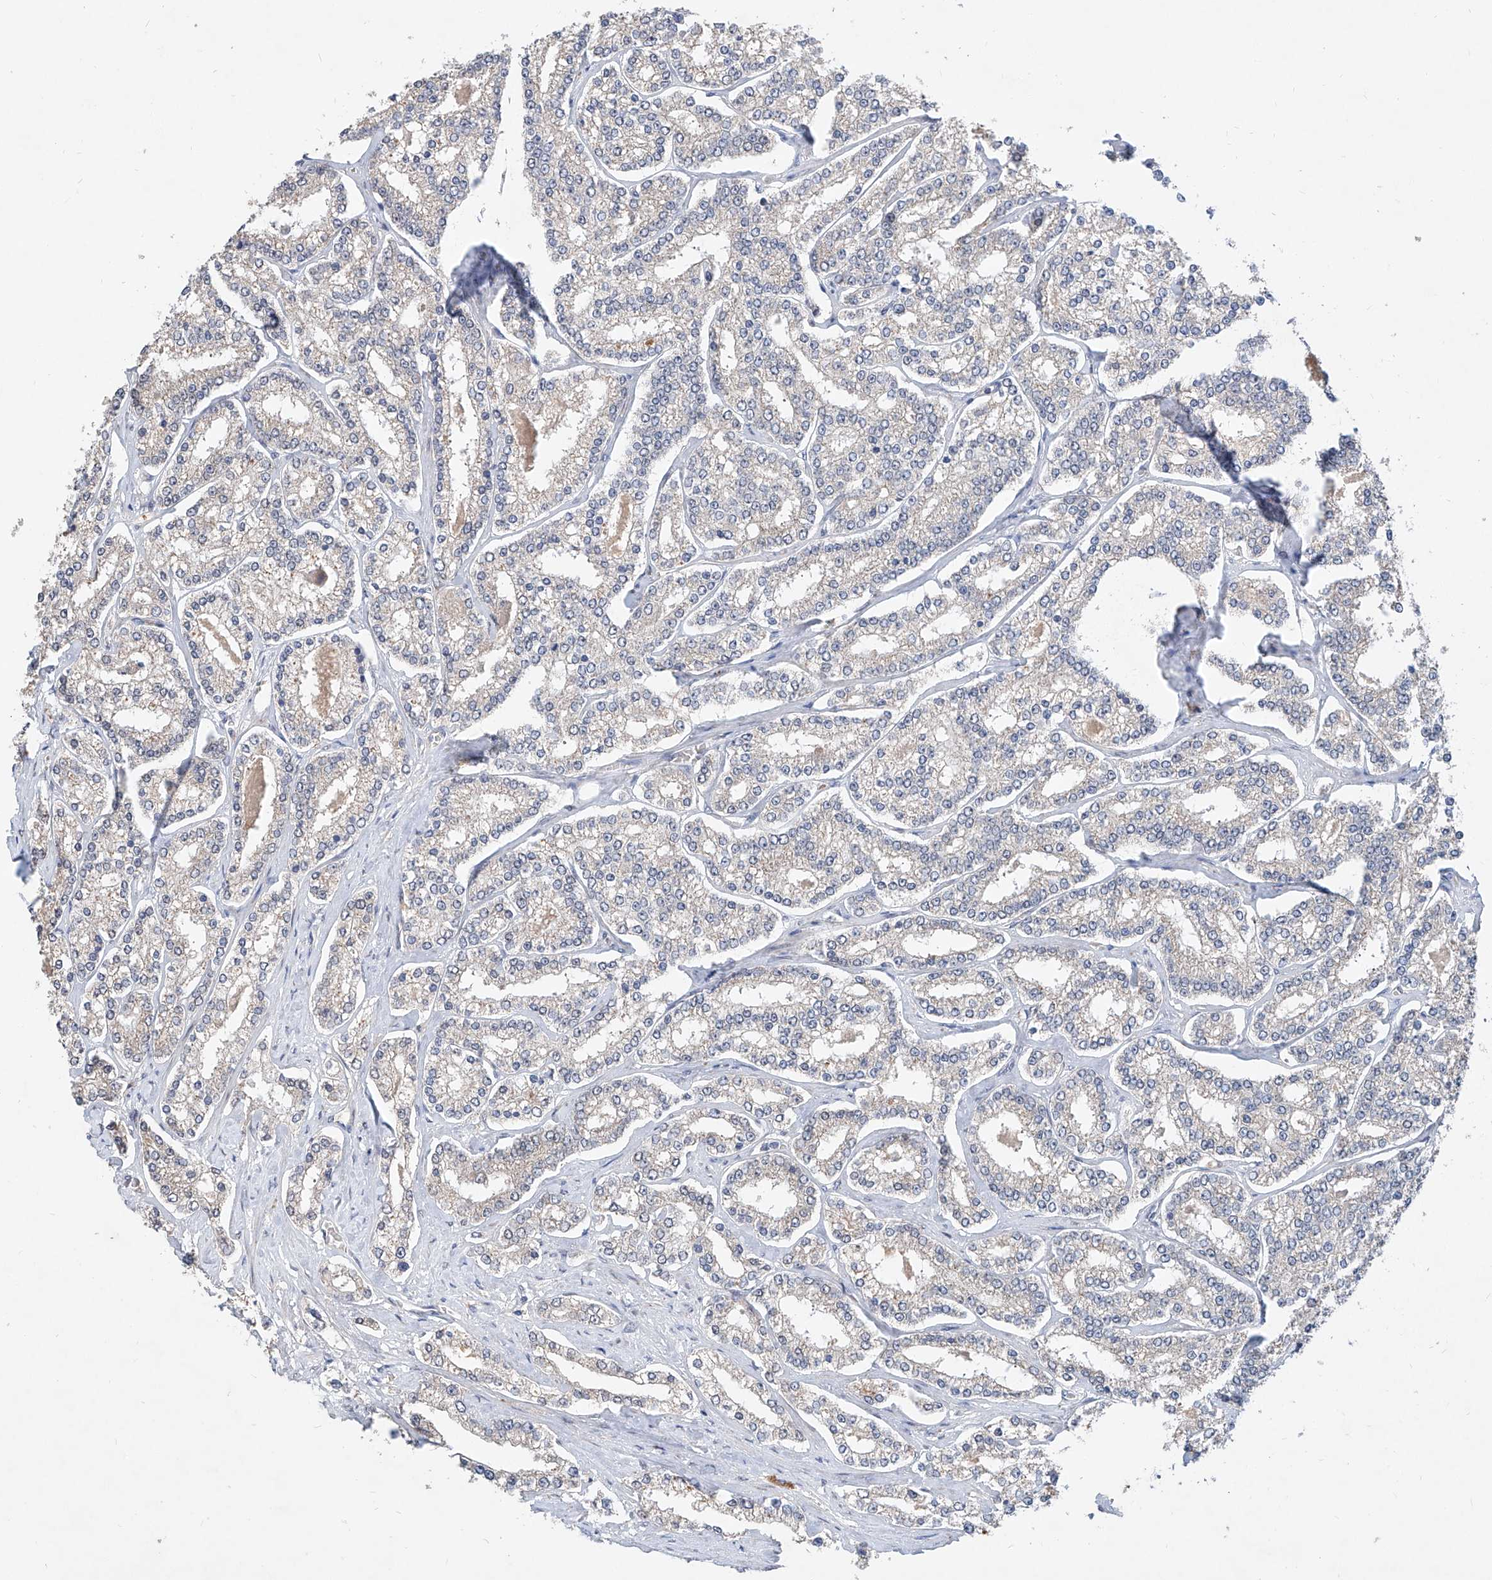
{"staining": {"intensity": "negative", "quantity": "none", "location": "none"}, "tissue": "prostate cancer", "cell_type": "Tumor cells", "image_type": "cancer", "snomed": [{"axis": "morphology", "description": "Normal tissue, NOS"}, {"axis": "morphology", "description": "Adenocarcinoma, High grade"}, {"axis": "topography", "description": "Prostate"}], "caption": "Immunohistochemistry of prostate cancer demonstrates no positivity in tumor cells.", "gene": "CARMIL3", "patient": {"sex": "male", "age": 83}}